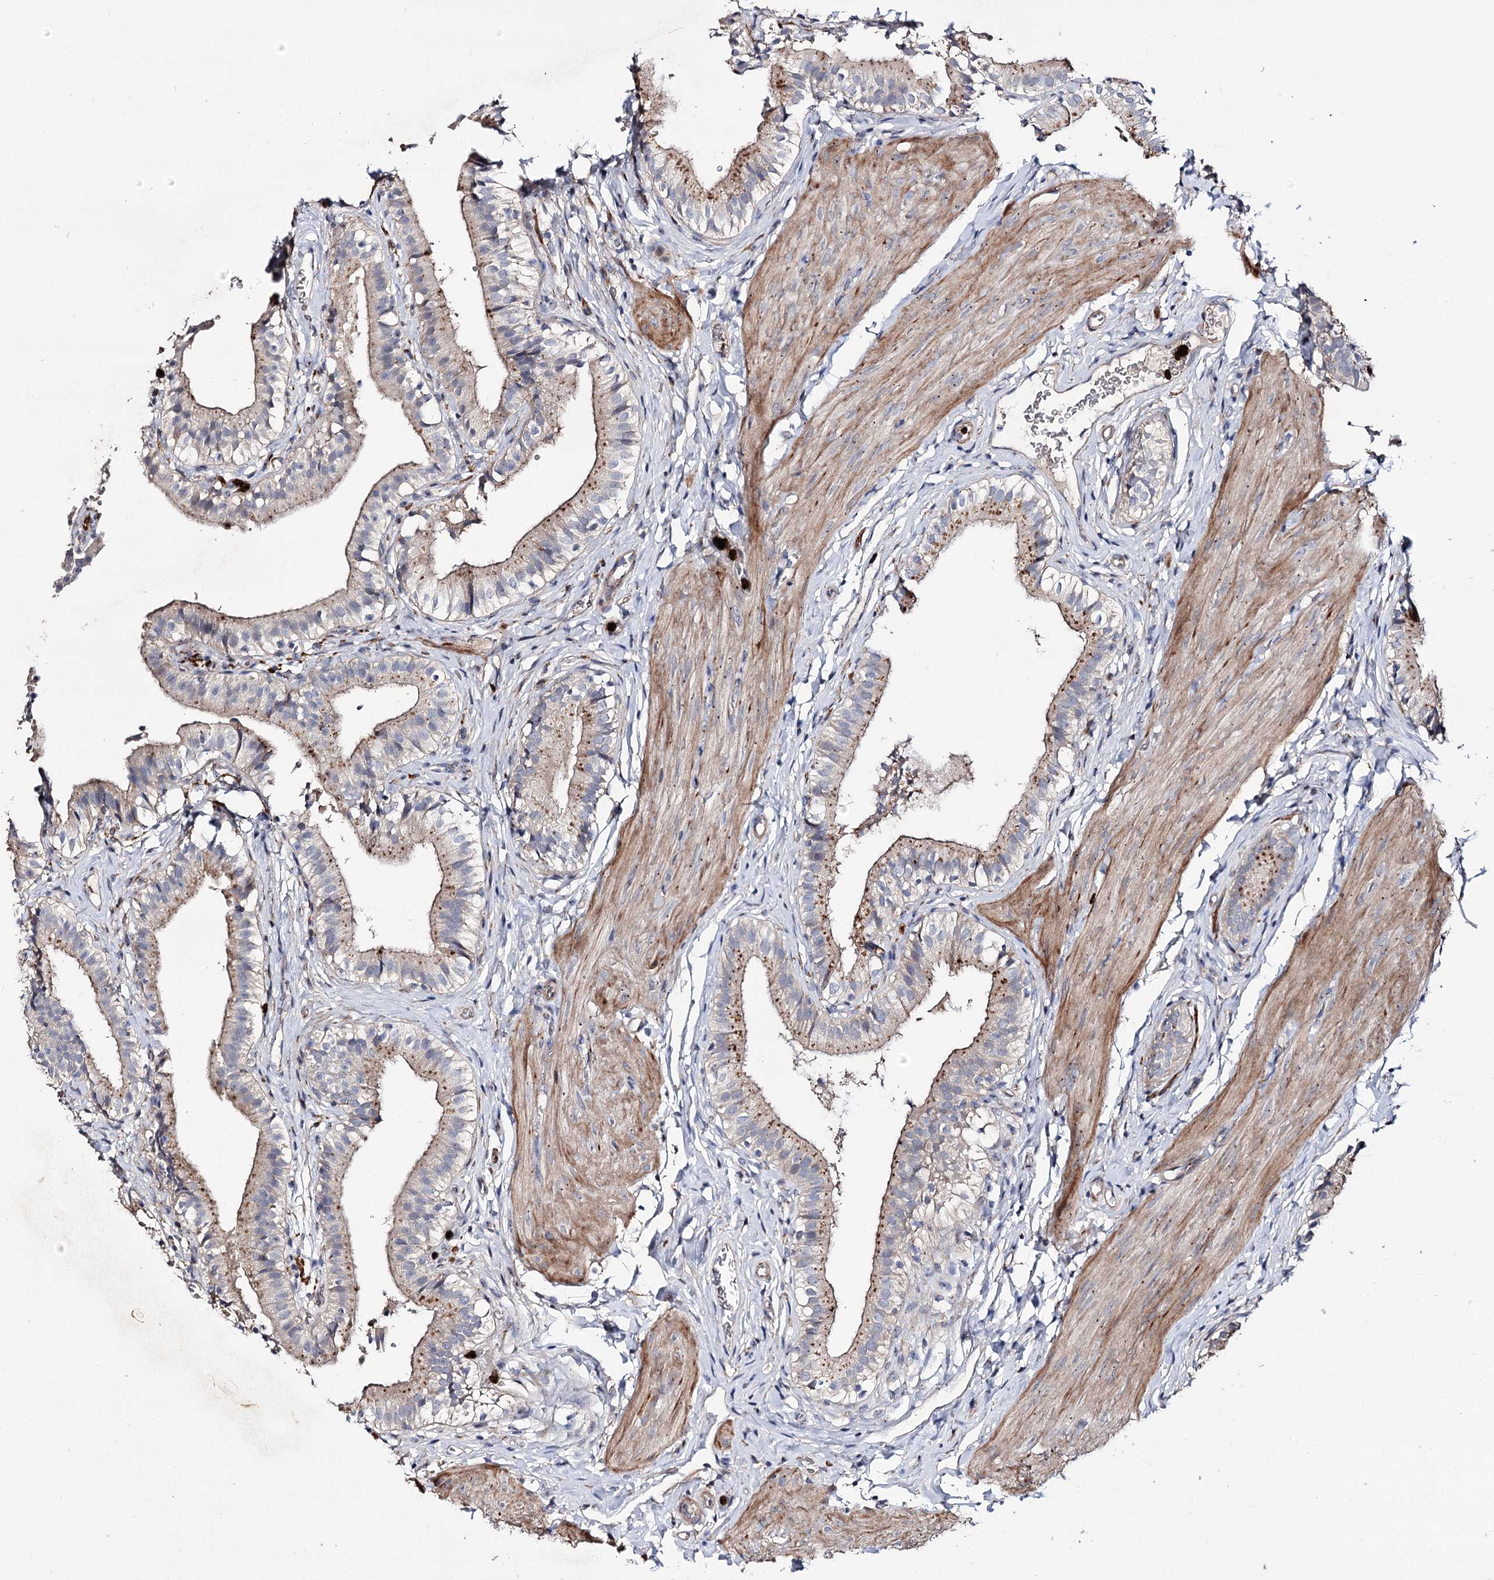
{"staining": {"intensity": "strong", "quantity": "25%-75%", "location": "cytoplasmic/membranous"}, "tissue": "gallbladder", "cell_type": "Glandular cells", "image_type": "normal", "snomed": [{"axis": "morphology", "description": "Normal tissue, NOS"}, {"axis": "topography", "description": "Gallbladder"}], "caption": "Immunohistochemistry (IHC) staining of normal gallbladder, which shows high levels of strong cytoplasmic/membranous staining in about 25%-75% of glandular cells indicating strong cytoplasmic/membranous protein expression. The staining was performed using DAB (brown) for protein detection and nuclei were counterstained in hematoxylin (blue).", "gene": "MINDY3", "patient": {"sex": "female", "age": 47}}